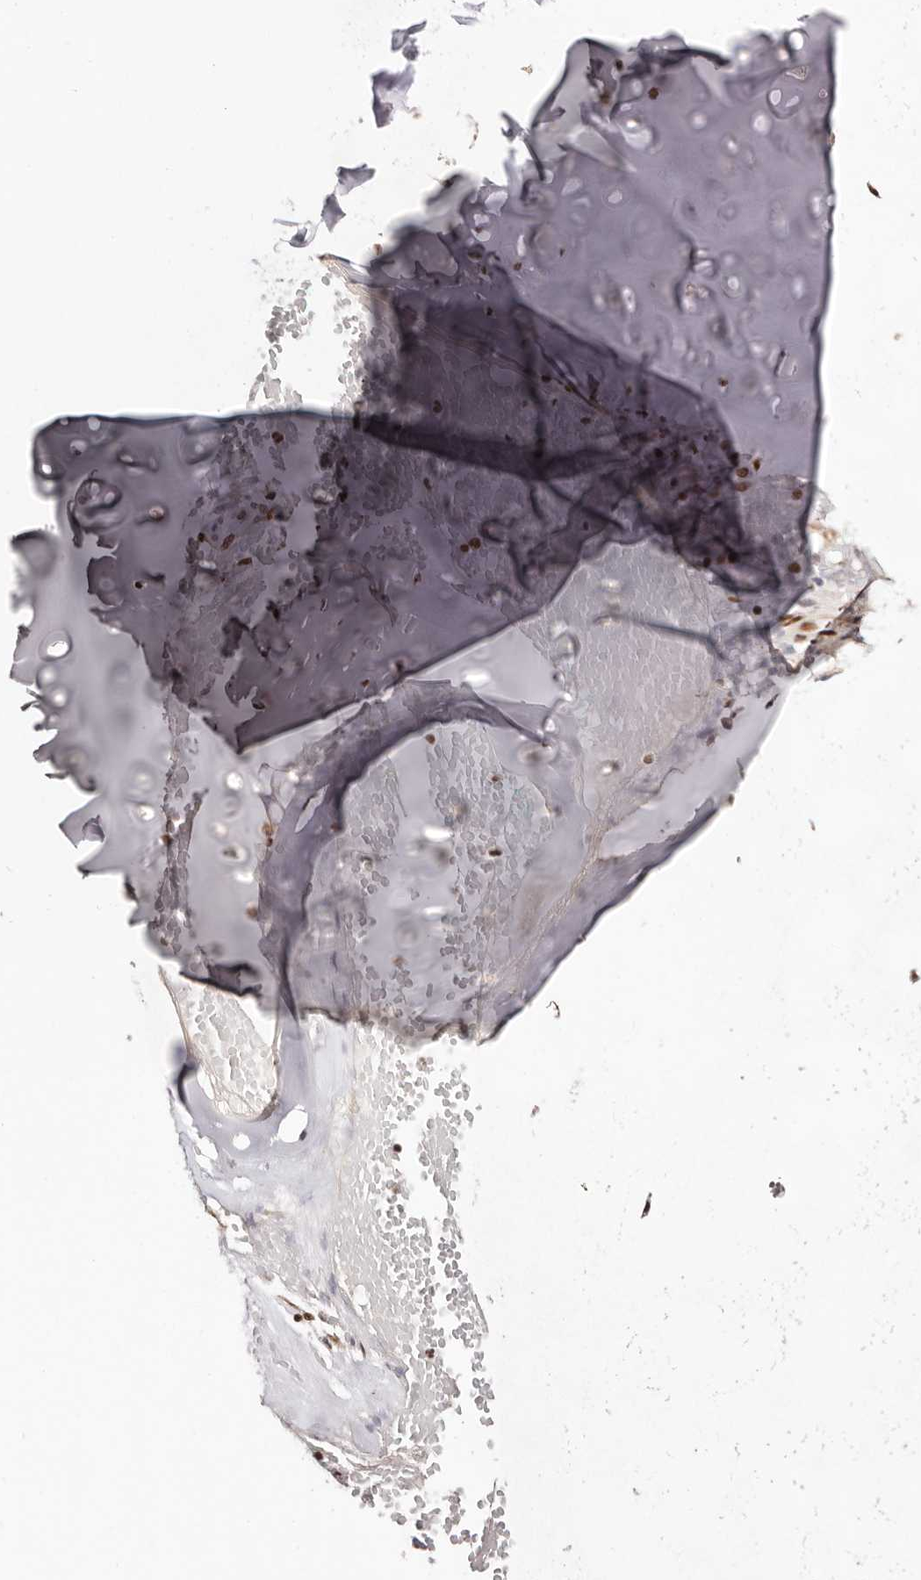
{"staining": {"intensity": "moderate", "quantity": ">75%", "location": "nuclear"}, "tissue": "adipose tissue", "cell_type": "Adipocytes", "image_type": "normal", "snomed": [{"axis": "morphology", "description": "Normal tissue, NOS"}, {"axis": "morphology", "description": "Basal cell carcinoma"}, {"axis": "topography", "description": "Cartilage tissue"}, {"axis": "topography", "description": "Nasopharynx"}, {"axis": "topography", "description": "Oral tissue"}], "caption": "Immunohistochemistry (IHC) photomicrograph of benign adipose tissue: adipose tissue stained using immunohistochemistry reveals medium levels of moderate protein expression localized specifically in the nuclear of adipocytes, appearing as a nuclear brown color.", "gene": "BICRAL", "patient": {"sex": "female", "age": 77}}